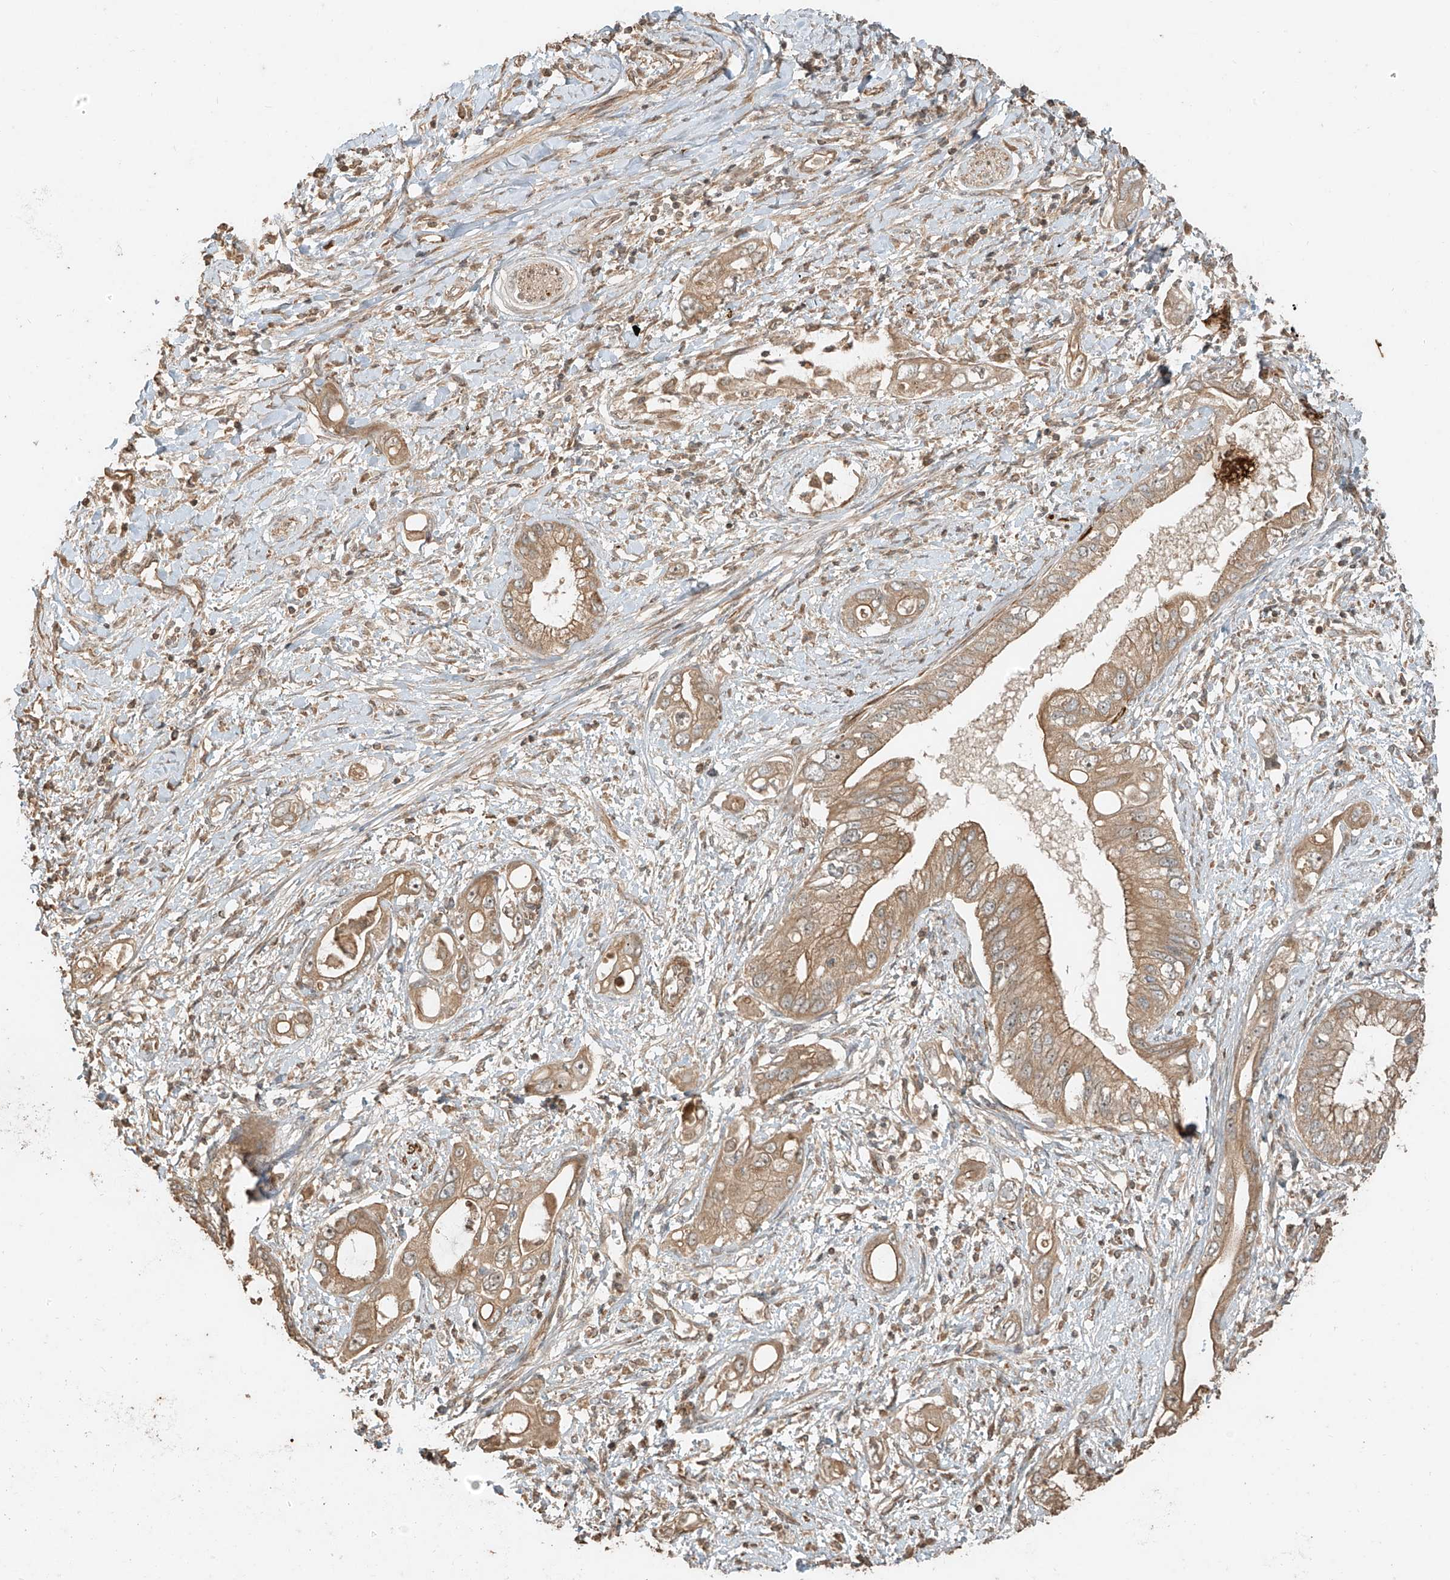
{"staining": {"intensity": "moderate", "quantity": ">75%", "location": "cytoplasmic/membranous"}, "tissue": "pancreatic cancer", "cell_type": "Tumor cells", "image_type": "cancer", "snomed": [{"axis": "morphology", "description": "Inflammation, NOS"}, {"axis": "morphology", "description": "Adenocarcinoma, NOS"}, {"axis": "topography", "description": "Pancreas"}], "caption": "Immunohistochemical staining of pancreatic adenocarcinoma demonstrates medium levels of moderate cytoplasmic/membranous staining in approximately >75% of tumor cells.", "gene": "ANKZF1", "patient": {"sex": "female", "age": 56}}